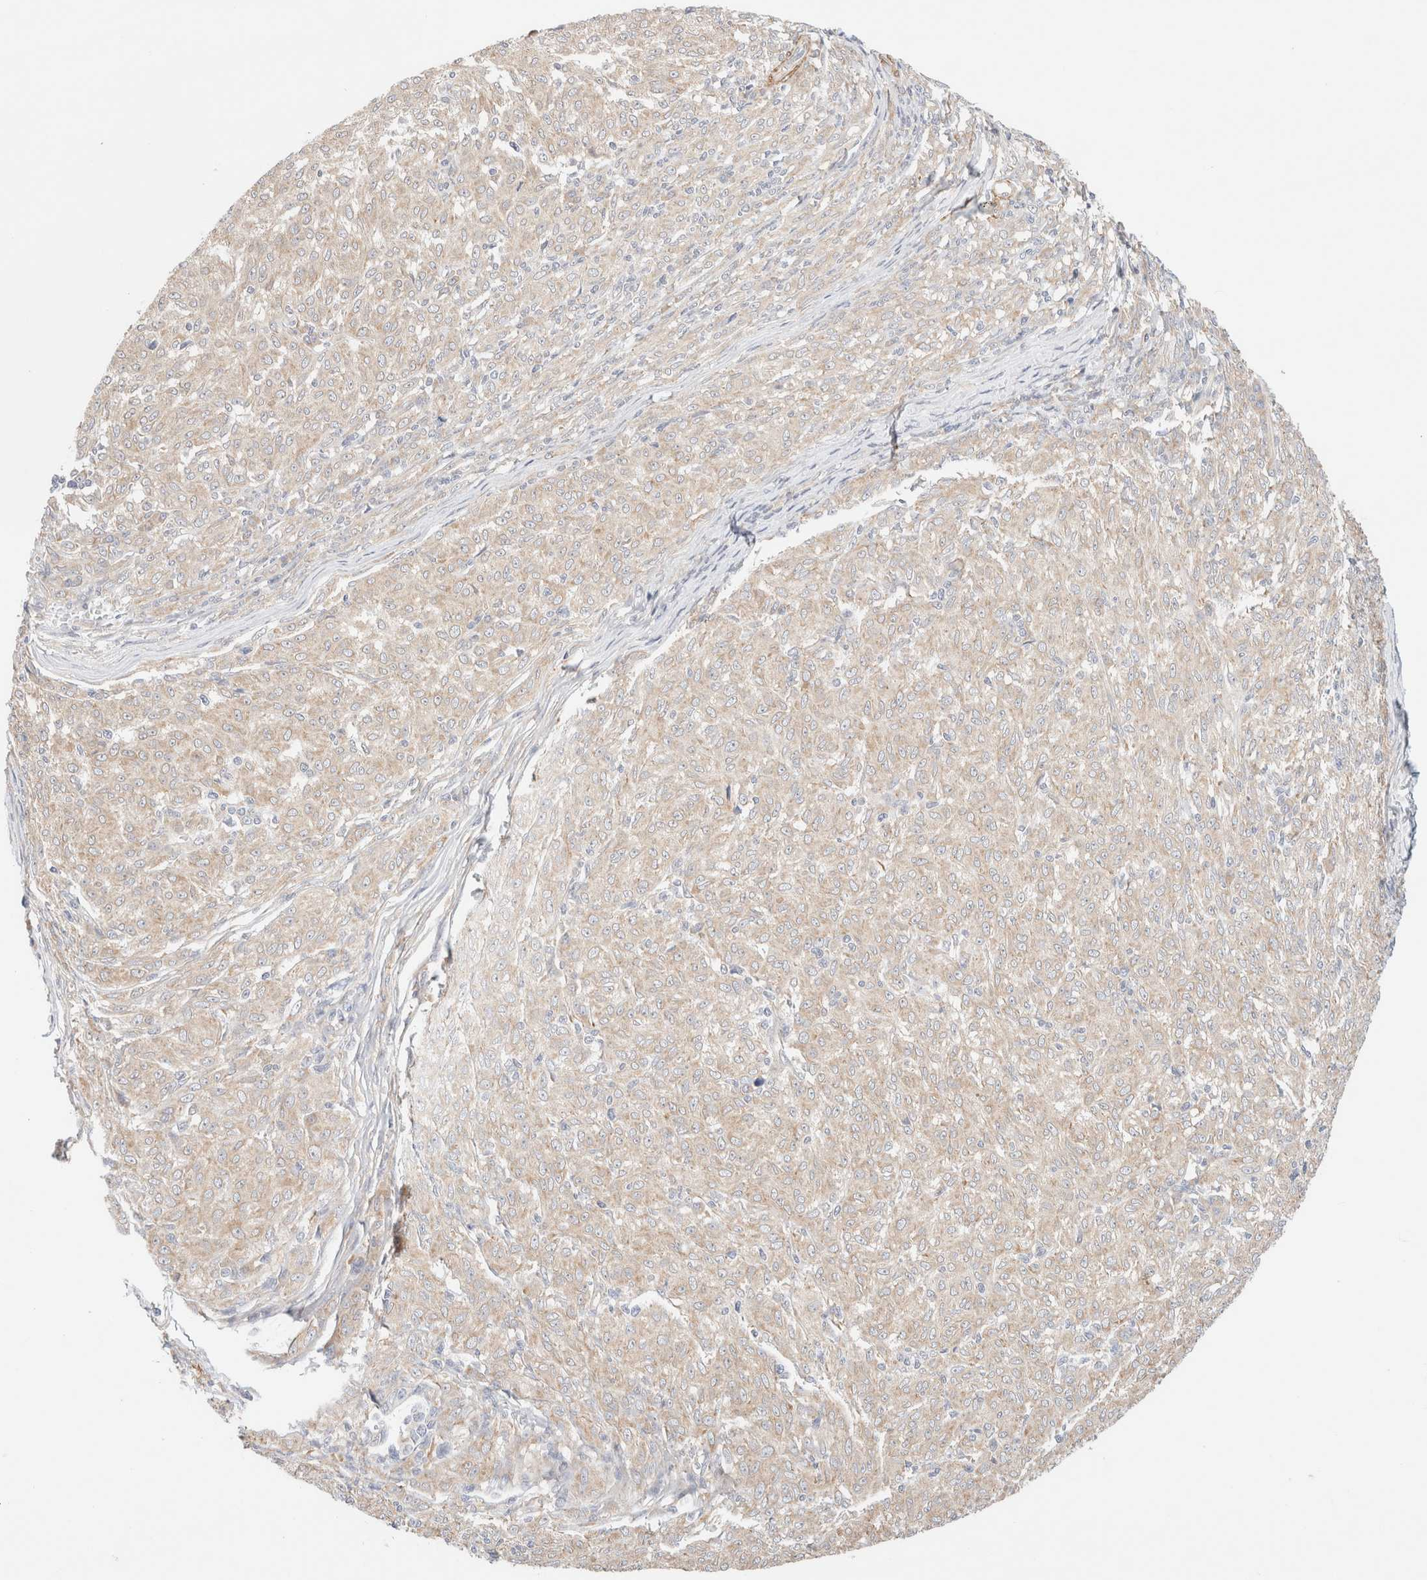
{"staining": {"intensity": "weak", "quantity": "25%-75%", "location": "cytoplasmic/membranous"}, "tissue": "melanoma", "cell_type": "Tumor cells", "image_type": "cancer", "snomed": [{"axis": "morphology", "description": "Malignant melanoma, NOS"}, {"axis": "topography", "description": "Skin"}], "caption": "A low amount of weak cytoplasmic/membranous expression is identified in approximately 25%-75% of tumor cells in melanoma tissue.", "gene": "RRP15", "patient": {"sex": "female", "age": 72}}